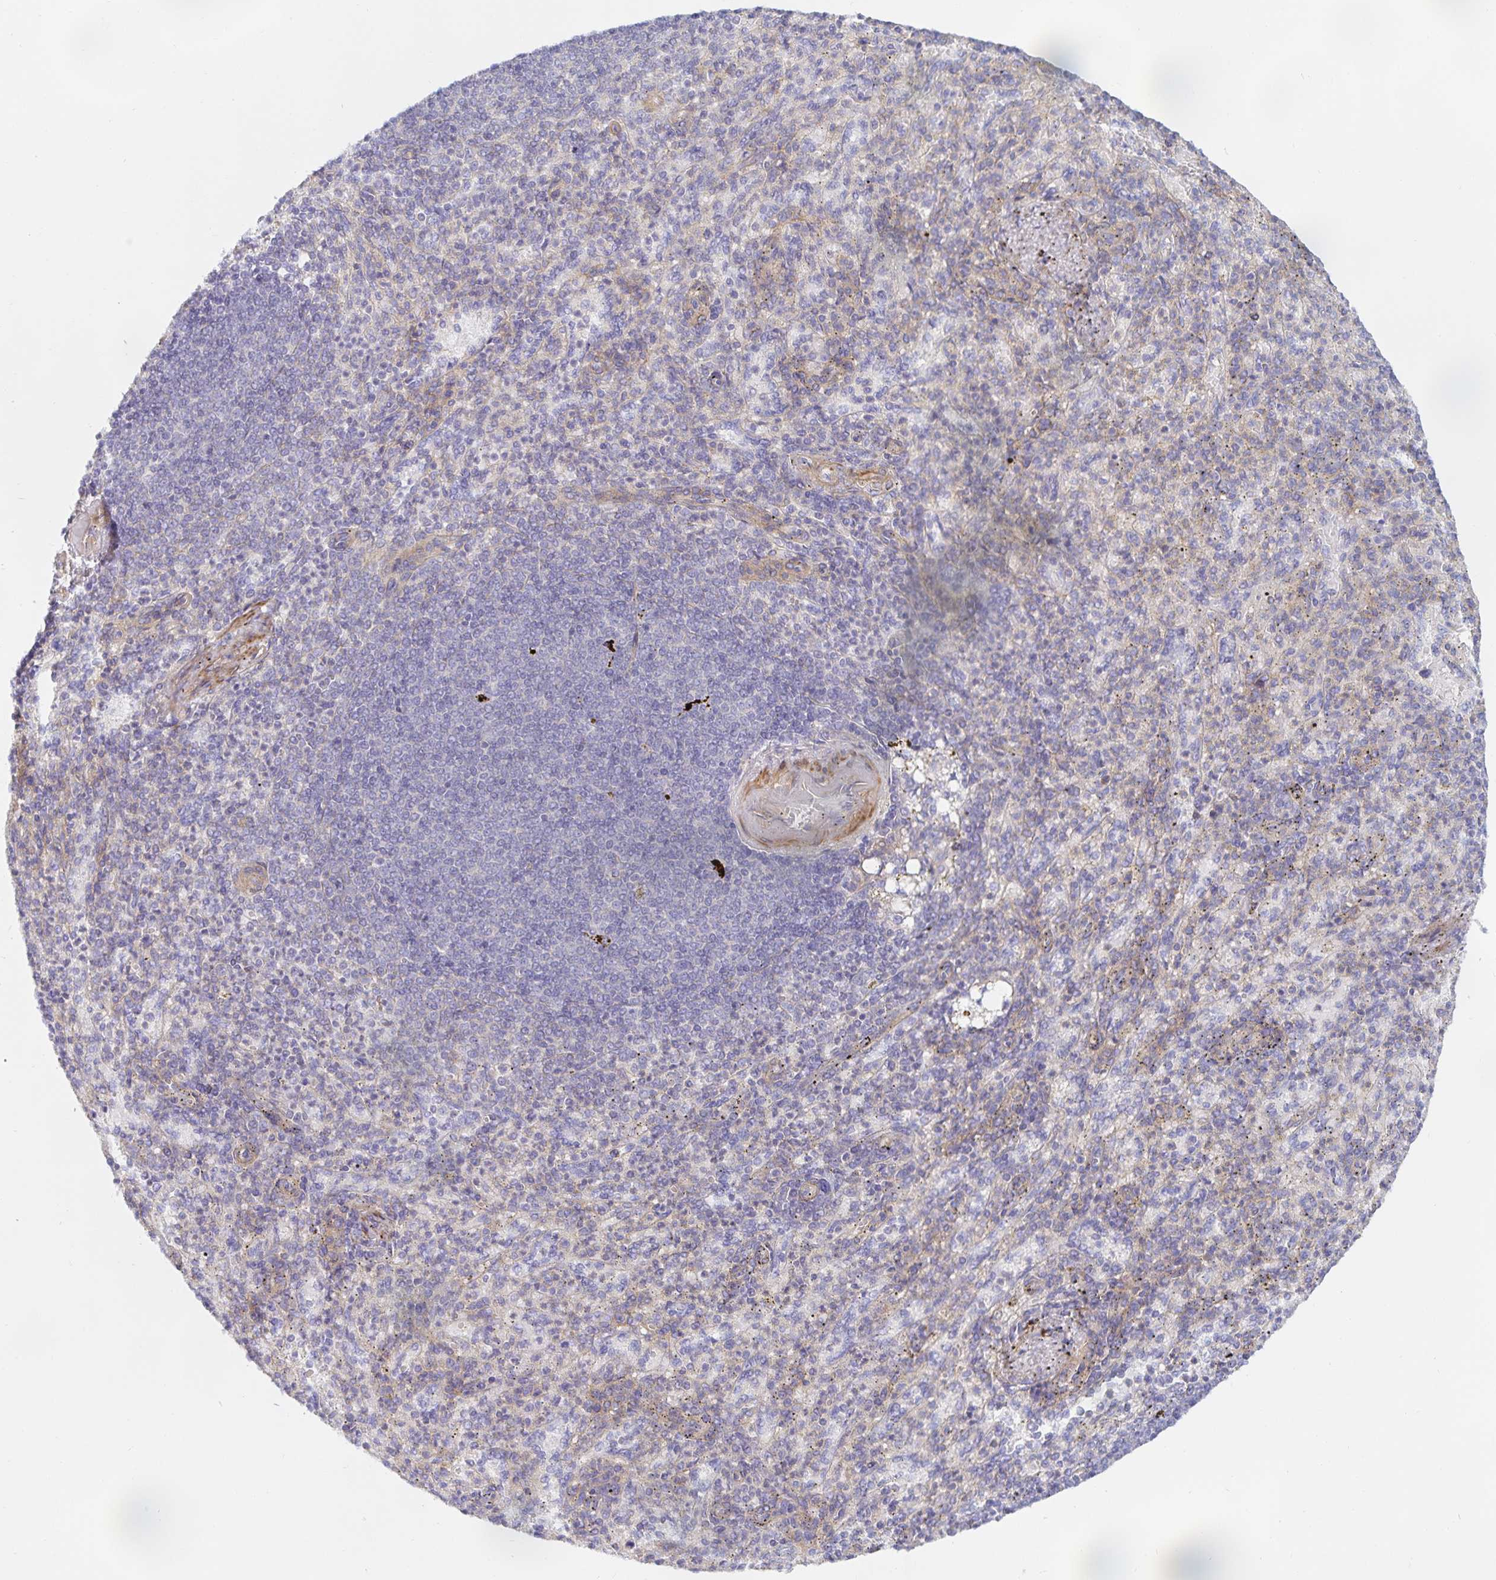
{"staining": {"intensity": "weak", "quantity": "<25%", "location": "cytoplasmic/membranous"}, "tissue": "spleen", "cell_type": "Cells in red pulp", "image_type": "normal", "snomed": [{"axis": "morphology", "description": "Normal tissue, NOS"}, {"axis": "topography", "description": "Spleen"}], "caption": "Human spleen stained for a protein using immunohistochemistry (IHC) demonstrates no positivity in cells in red pulp.", "gene": "METTL22", "patient": {"sex": "female", "age": 74}}